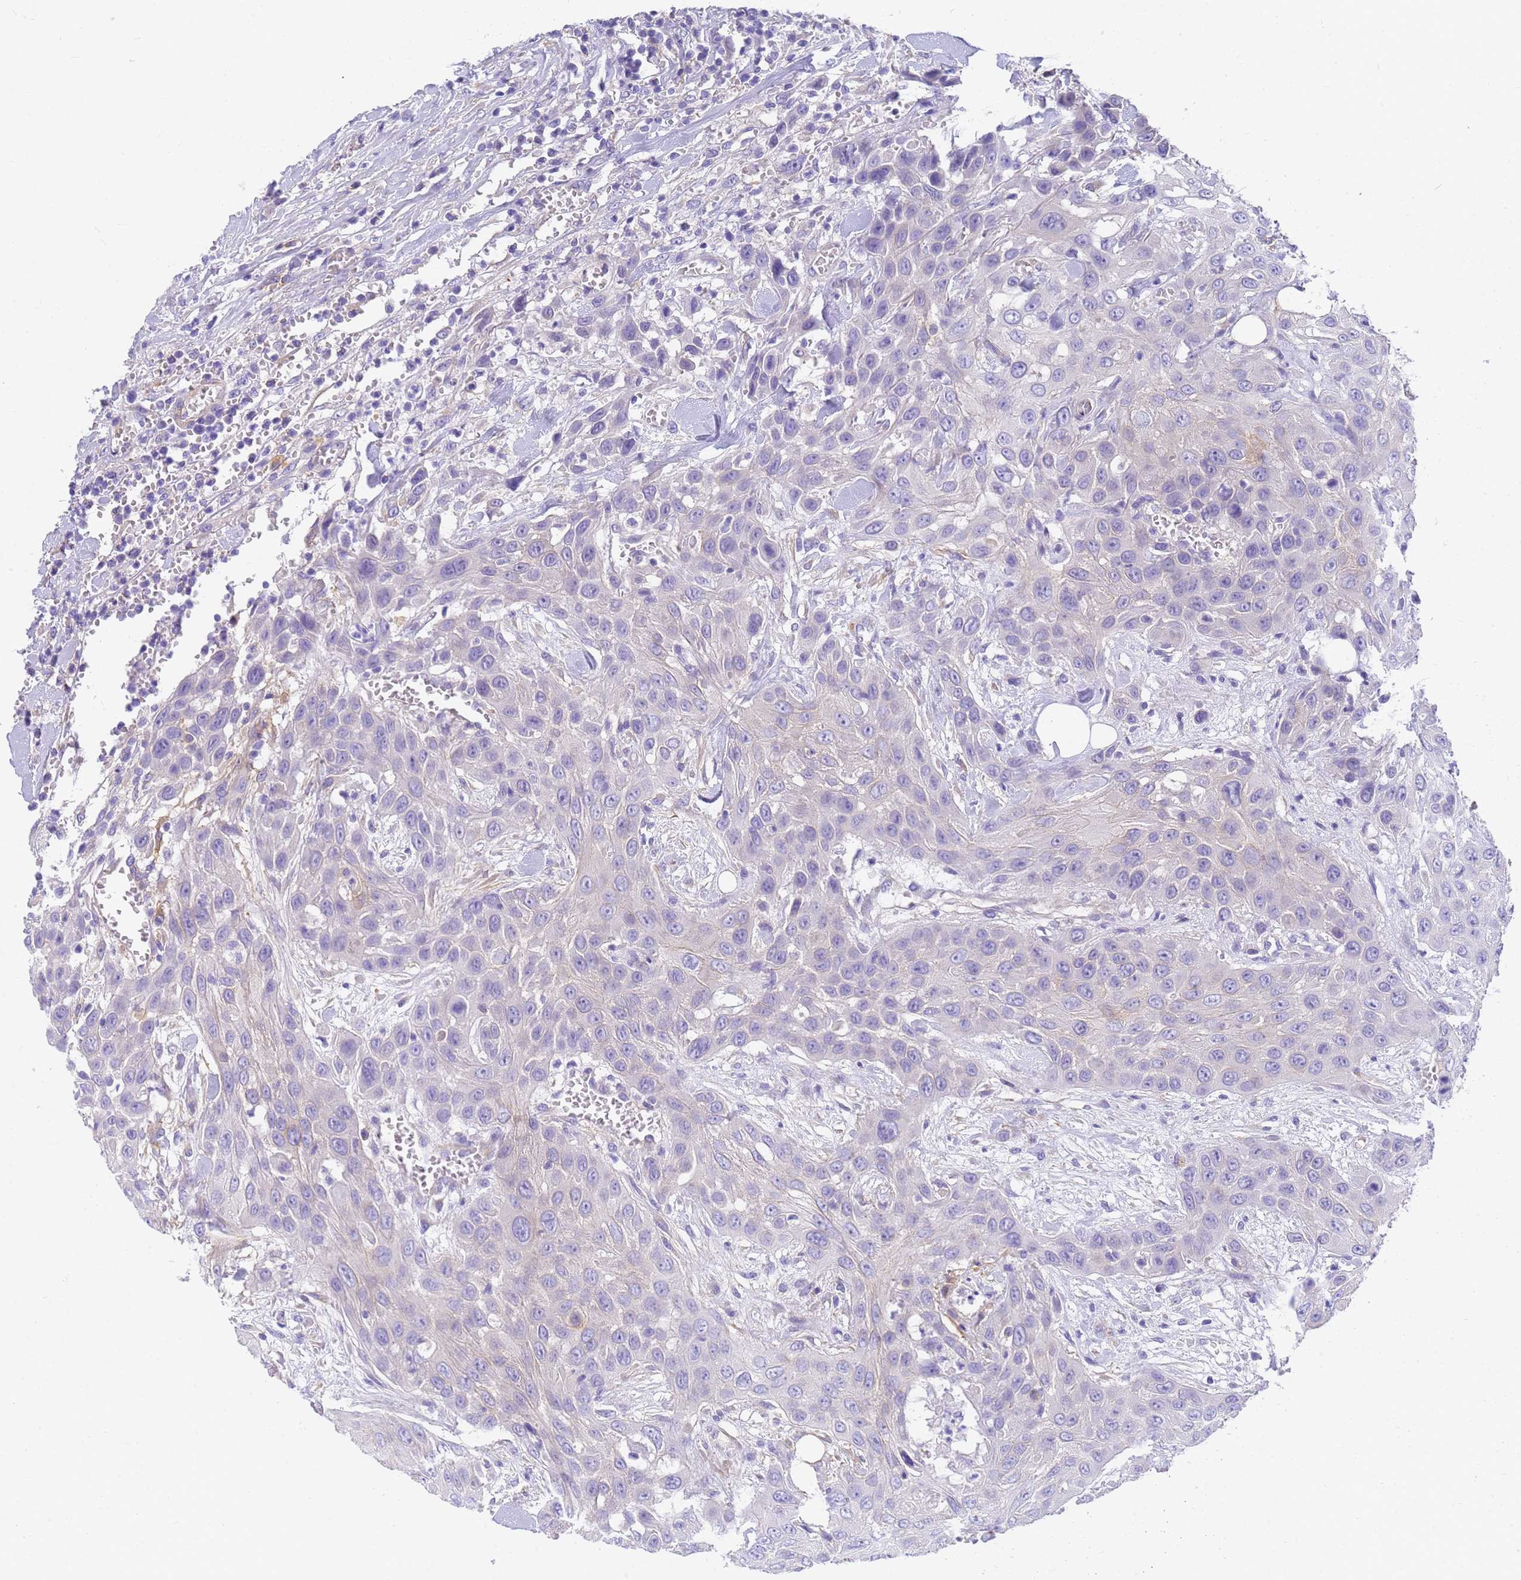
{"staining": {"intensity": "negative", "quantity": "none", "location": "none"}, "tissue": "head and neck cancer", "cell_type": "Tumor cells", "image_type": "cancer", "snomed": [{"axis": "morphology", "description": "Squamous cell carcinoma, NOS"}, {"axis": "topography", "description": "Head-Neck"}], "caption": "An immunohistochemistry (IHC) histopathology image of squamous cell carcinoma (head and neck) is shown. There is no staining in tumor cells of squamous cell carcinoma (head and neck).", "gene": "MVB12A", "patient": {"sex": "male", "age": 81}}